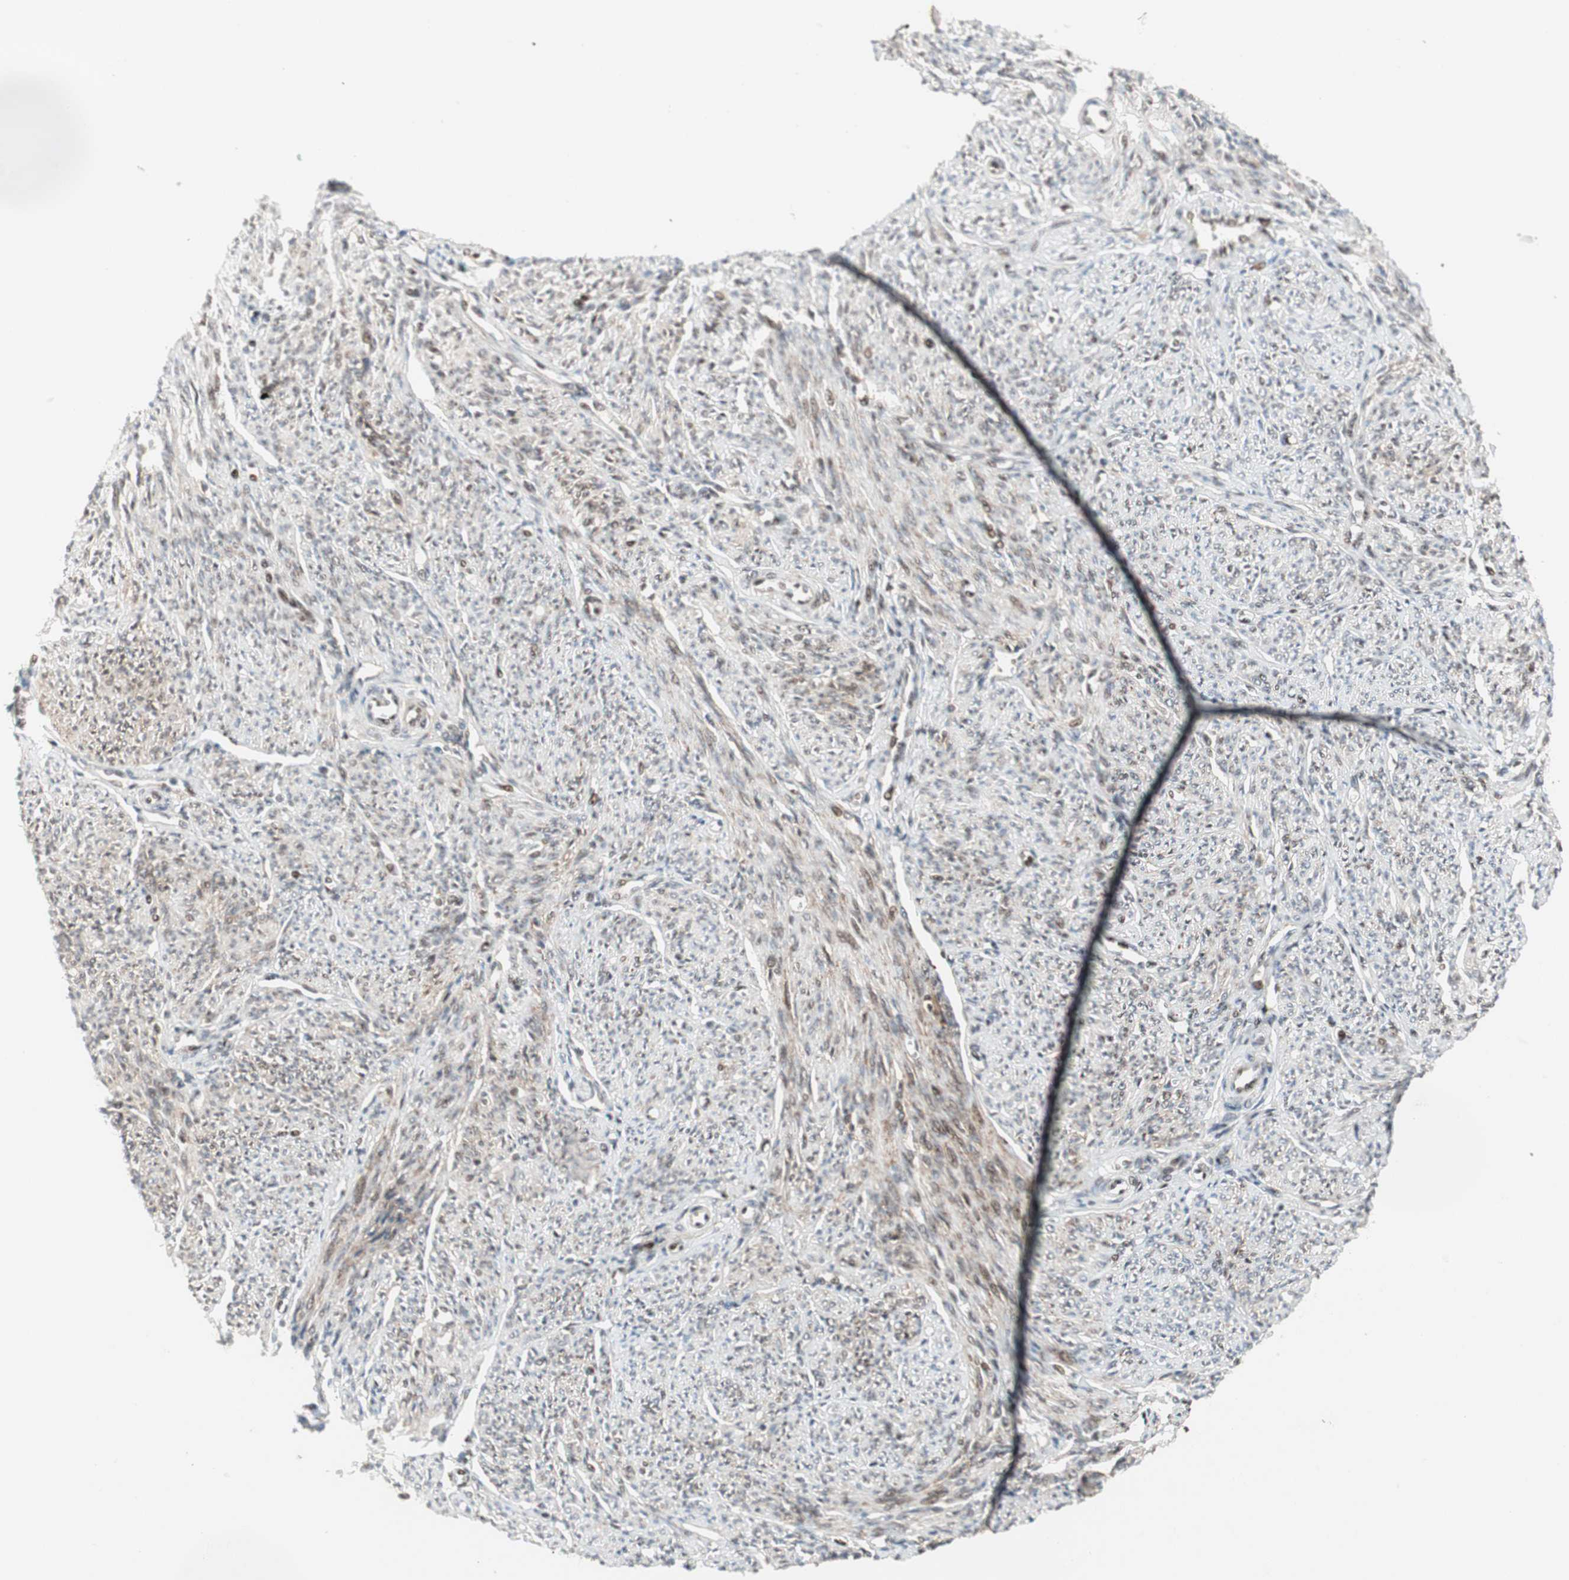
{"staining": {"intensity": "weak", "quantity": "25%-75%", "location": "nuclear"}, "tissue": "smooth muscle", "cell_type": "Smooth muscle cells", "image_type": "normal", "snomed": [{"axis": "morphology", "description": "Normal tissue, NOS"}, {"axis": "topography", "description": "Smooth muscle"}], "caption": "Immunohistochemistry (IHC) staining of benign smooth muscle, which reveals low levels of weak nuclear expression in about 25%-75% of smooth muscle cells indicating weak nuclear protein staining. The staining was performed using DAB (brown) for protein detection and nuclei were counterstained in hematoxylin (blue).", "gene": "TCF12", "patient": {"sex": "female", "age": 65}}